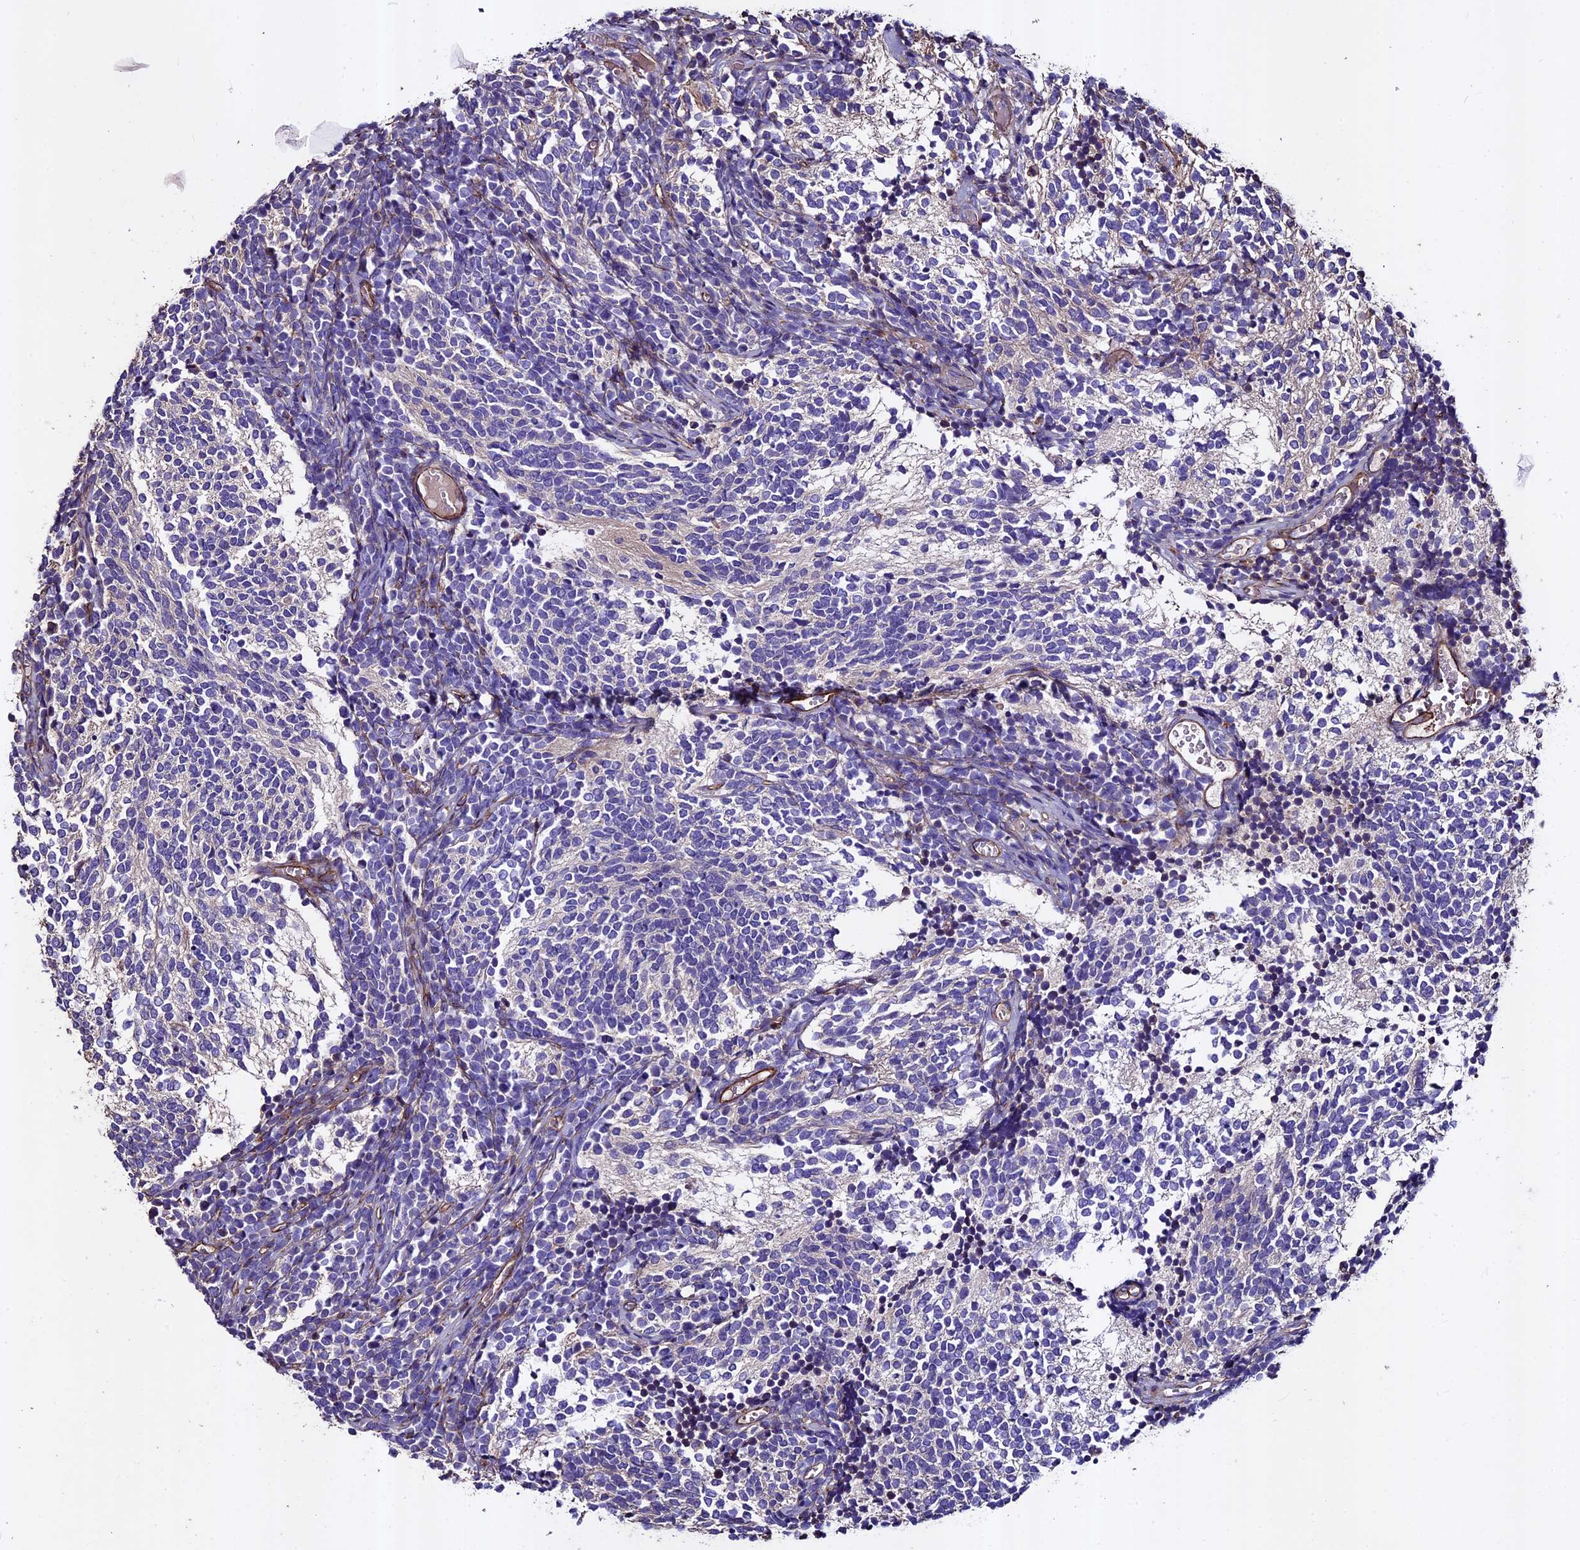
{"staining": {"intensity": "negative", "quantity": "none", "location": "none"}, "tissue": "glioma", "cell_type": "Tumor cells", "image_type": "cancer", "snomed": [{"axis": "morphology", "description": "Glioma, malignant, Low grade"}, {"axis": "topography", "description": "Brain"}], "caption": "There is no significant expression in tumor cells of glioma.", "gene": "EVA1B", "patient": {"sex": "female", "age": 1}}